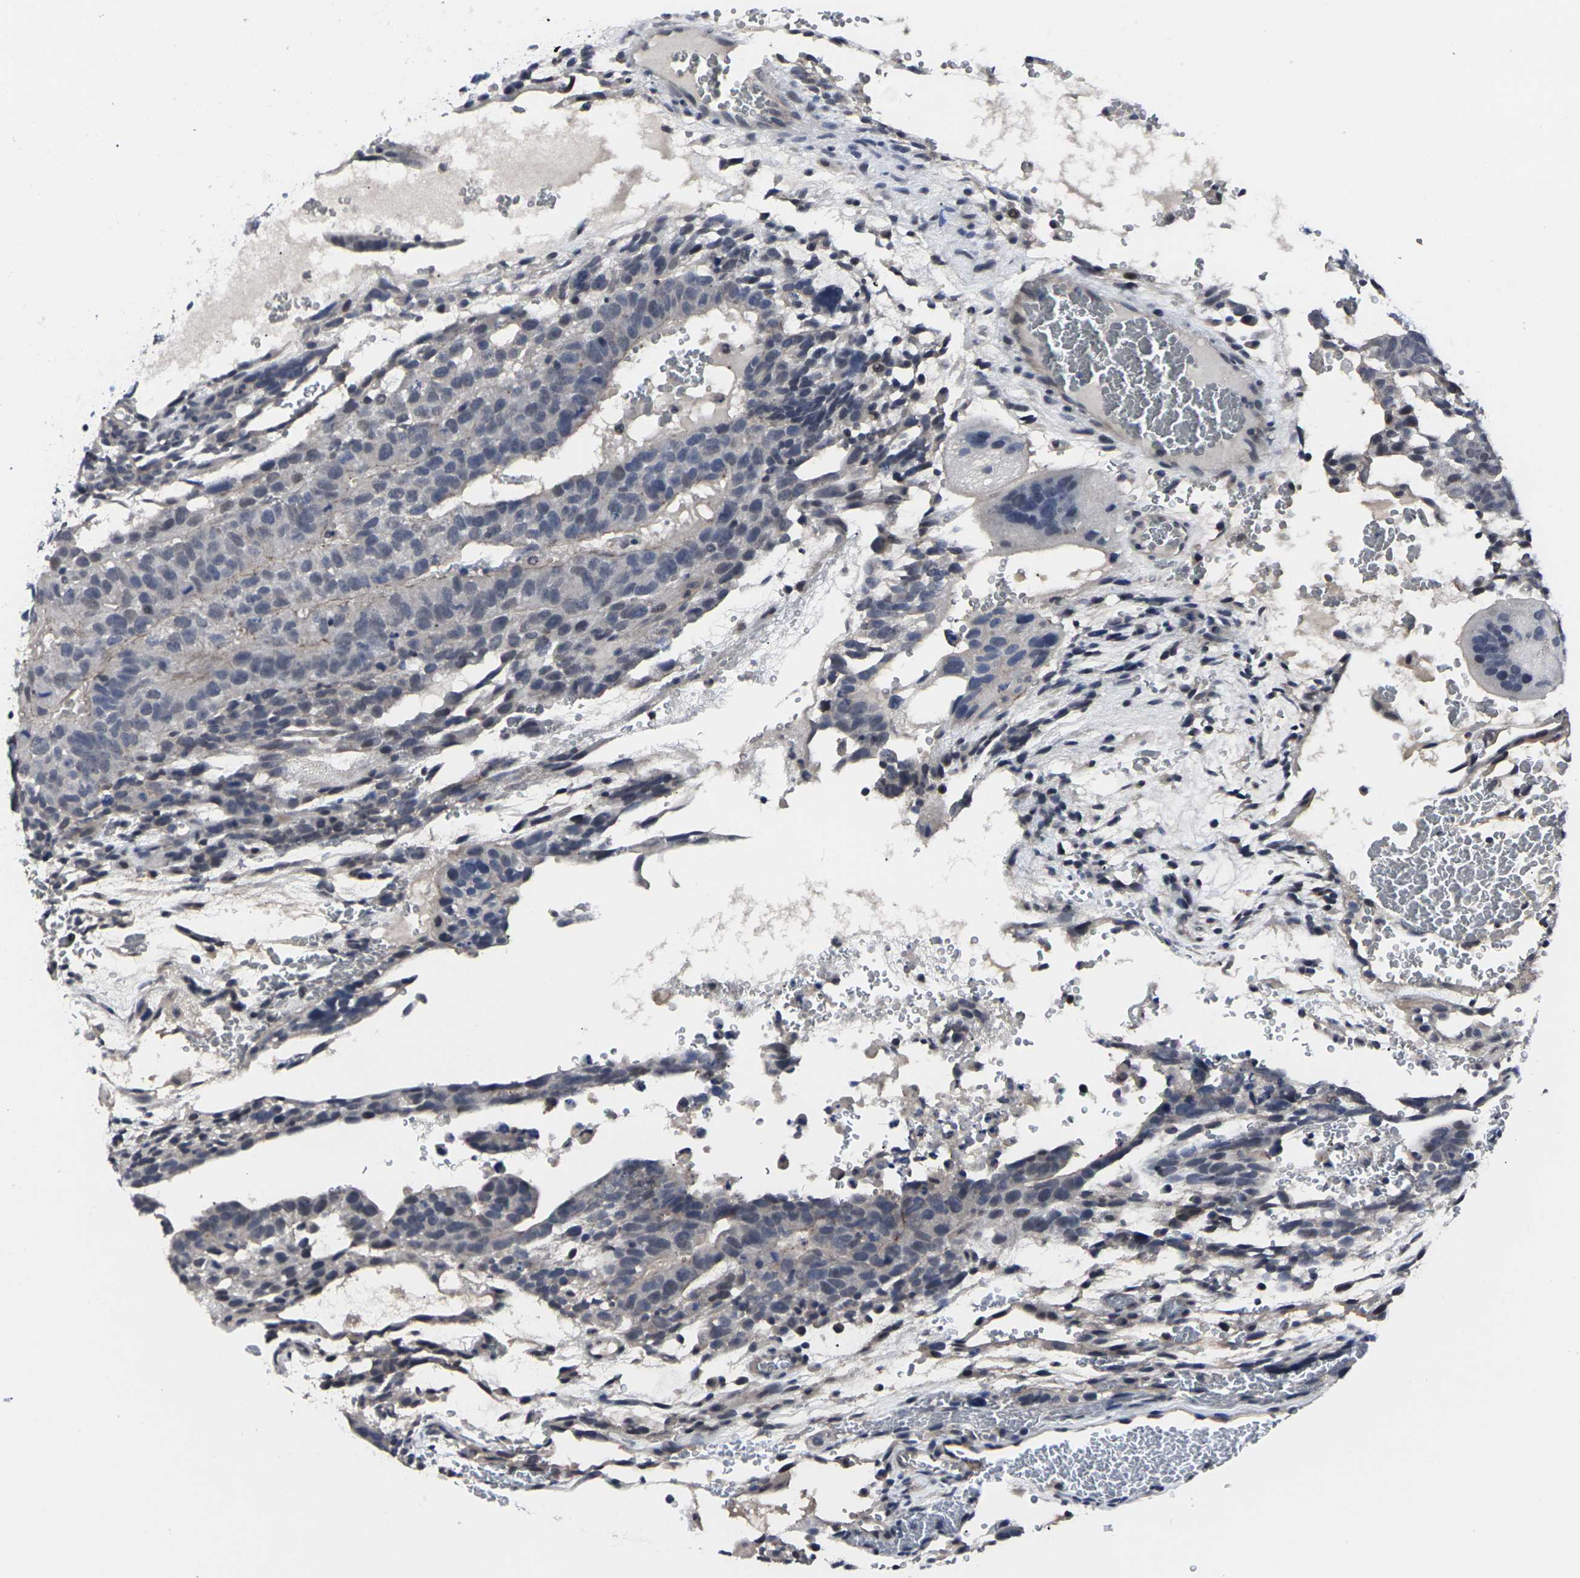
{"staining": {"intensity": "negative", "quantity": "none", "location": "none"}, "tissue": "testis cancer", "cell_type": "Tumor cells", "image_type": "cancer", "snomed": [{"axis": "morphology", "description": "Seminoma, NOS"}, {"axis": "morphology", "description": "Carcinoma, Embryonal, NOS"}, {"axis": "topography", "description": "Testis"}], "caption": "This is an immunohistochemistry (IHC) image of testis cancer. There is no expression in tumor cells.", "gene": "MSANTD4", "patient": {"sex": "male", "age": 52}}